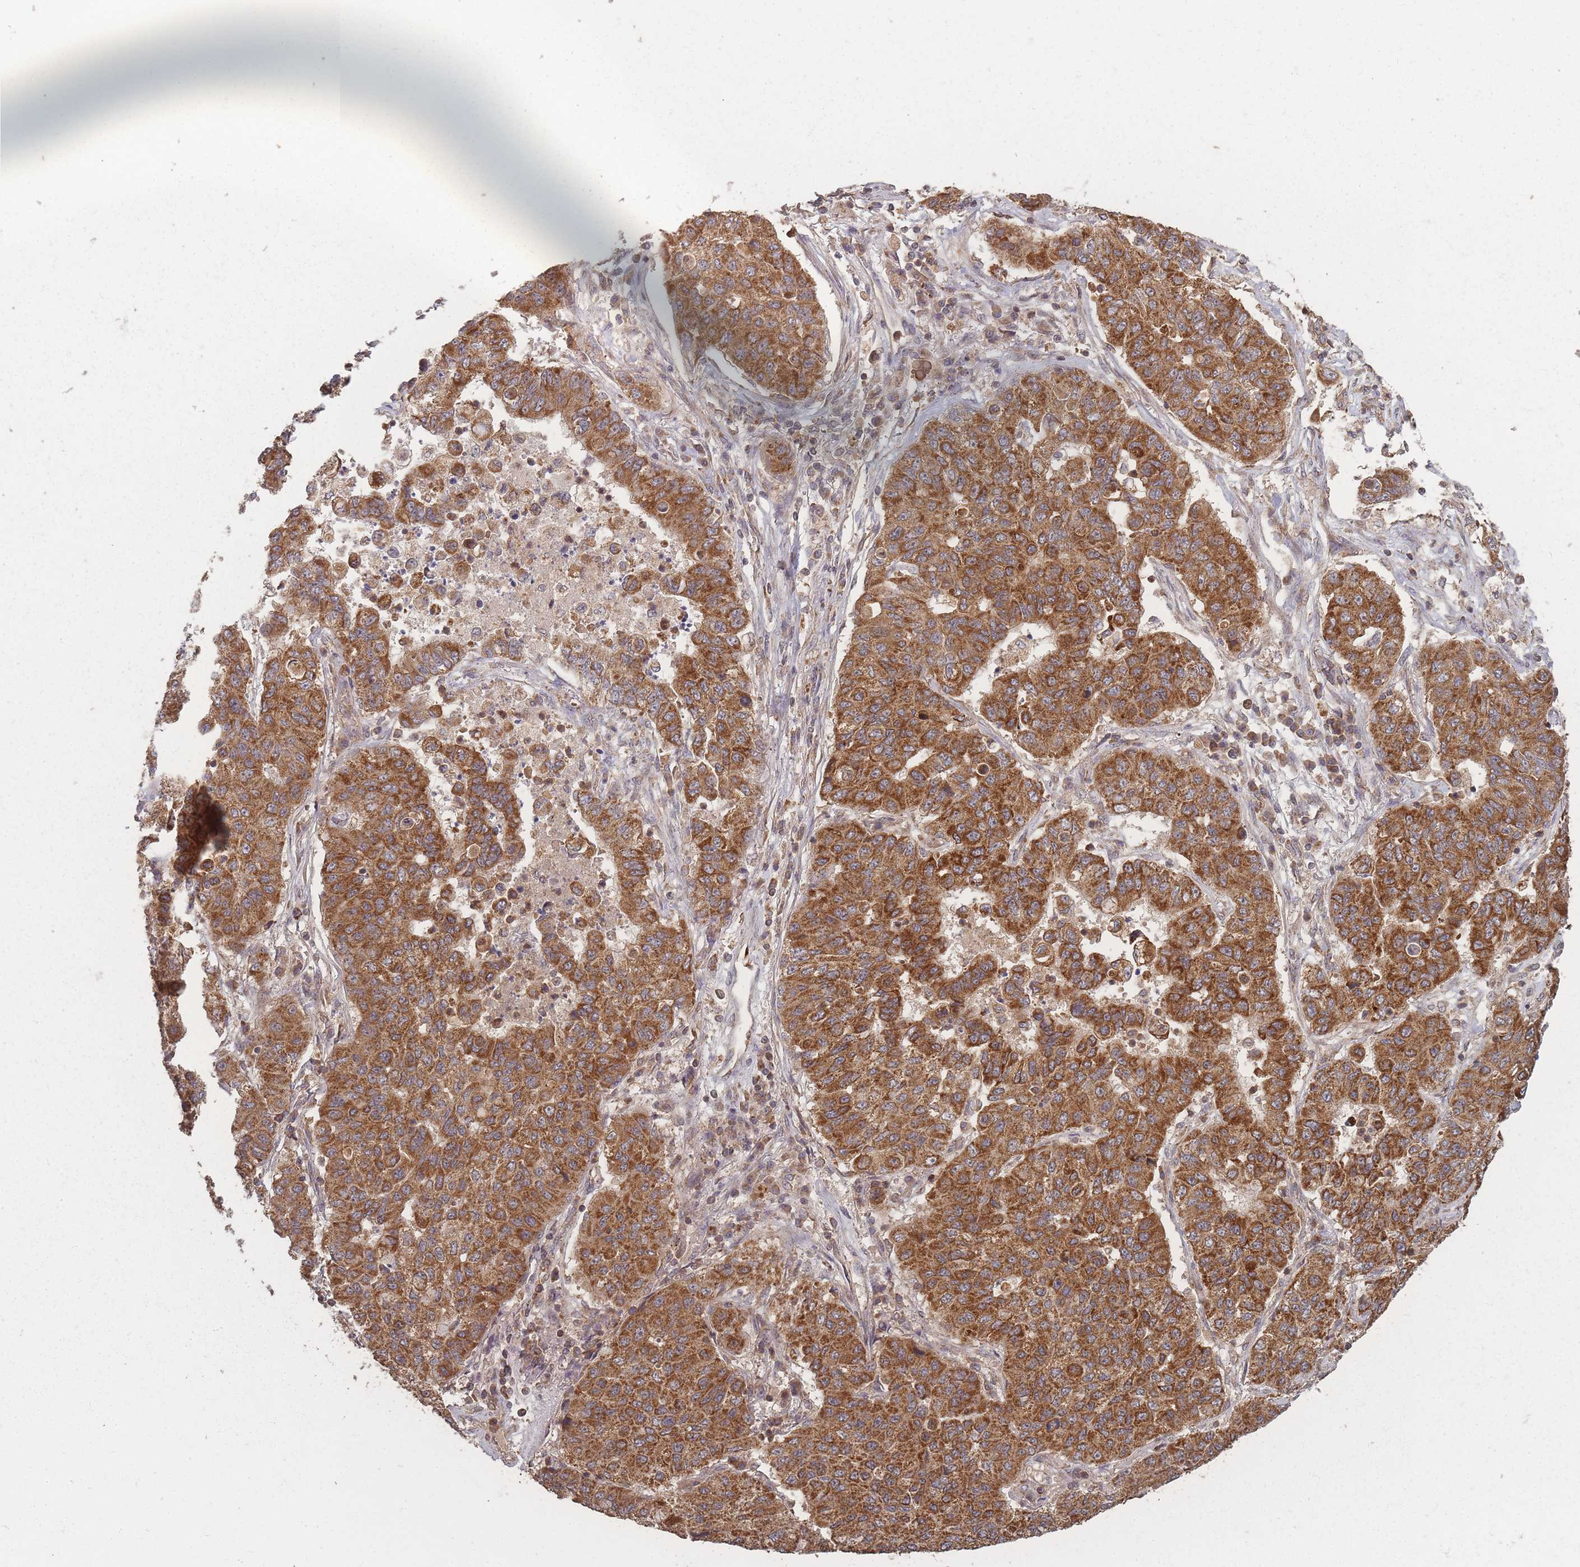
{"staining": {"intensity": "strong", "quantity": ">75%", "location": "cytoplasmic/membranous"}, "tissue": "lung cancer", "cell_type": "Tumor cells", "image_type": "cancer", "snomed": [{"axis": "morphology", "description": "Squamous cell carcinoma, NOS"}, {"axis": "topography", "description": "Lung"}], "caption": "Lung cancer stained for a protein shows strong cytoplasmic/membranous positivity in tumor cells. Using DAB (brown) and hematoxylin (blue) stains, captured at high magnification using brightfield microscopy.", "gene": "LYRM7", "patient": {"sex": "male", "age": 74}}